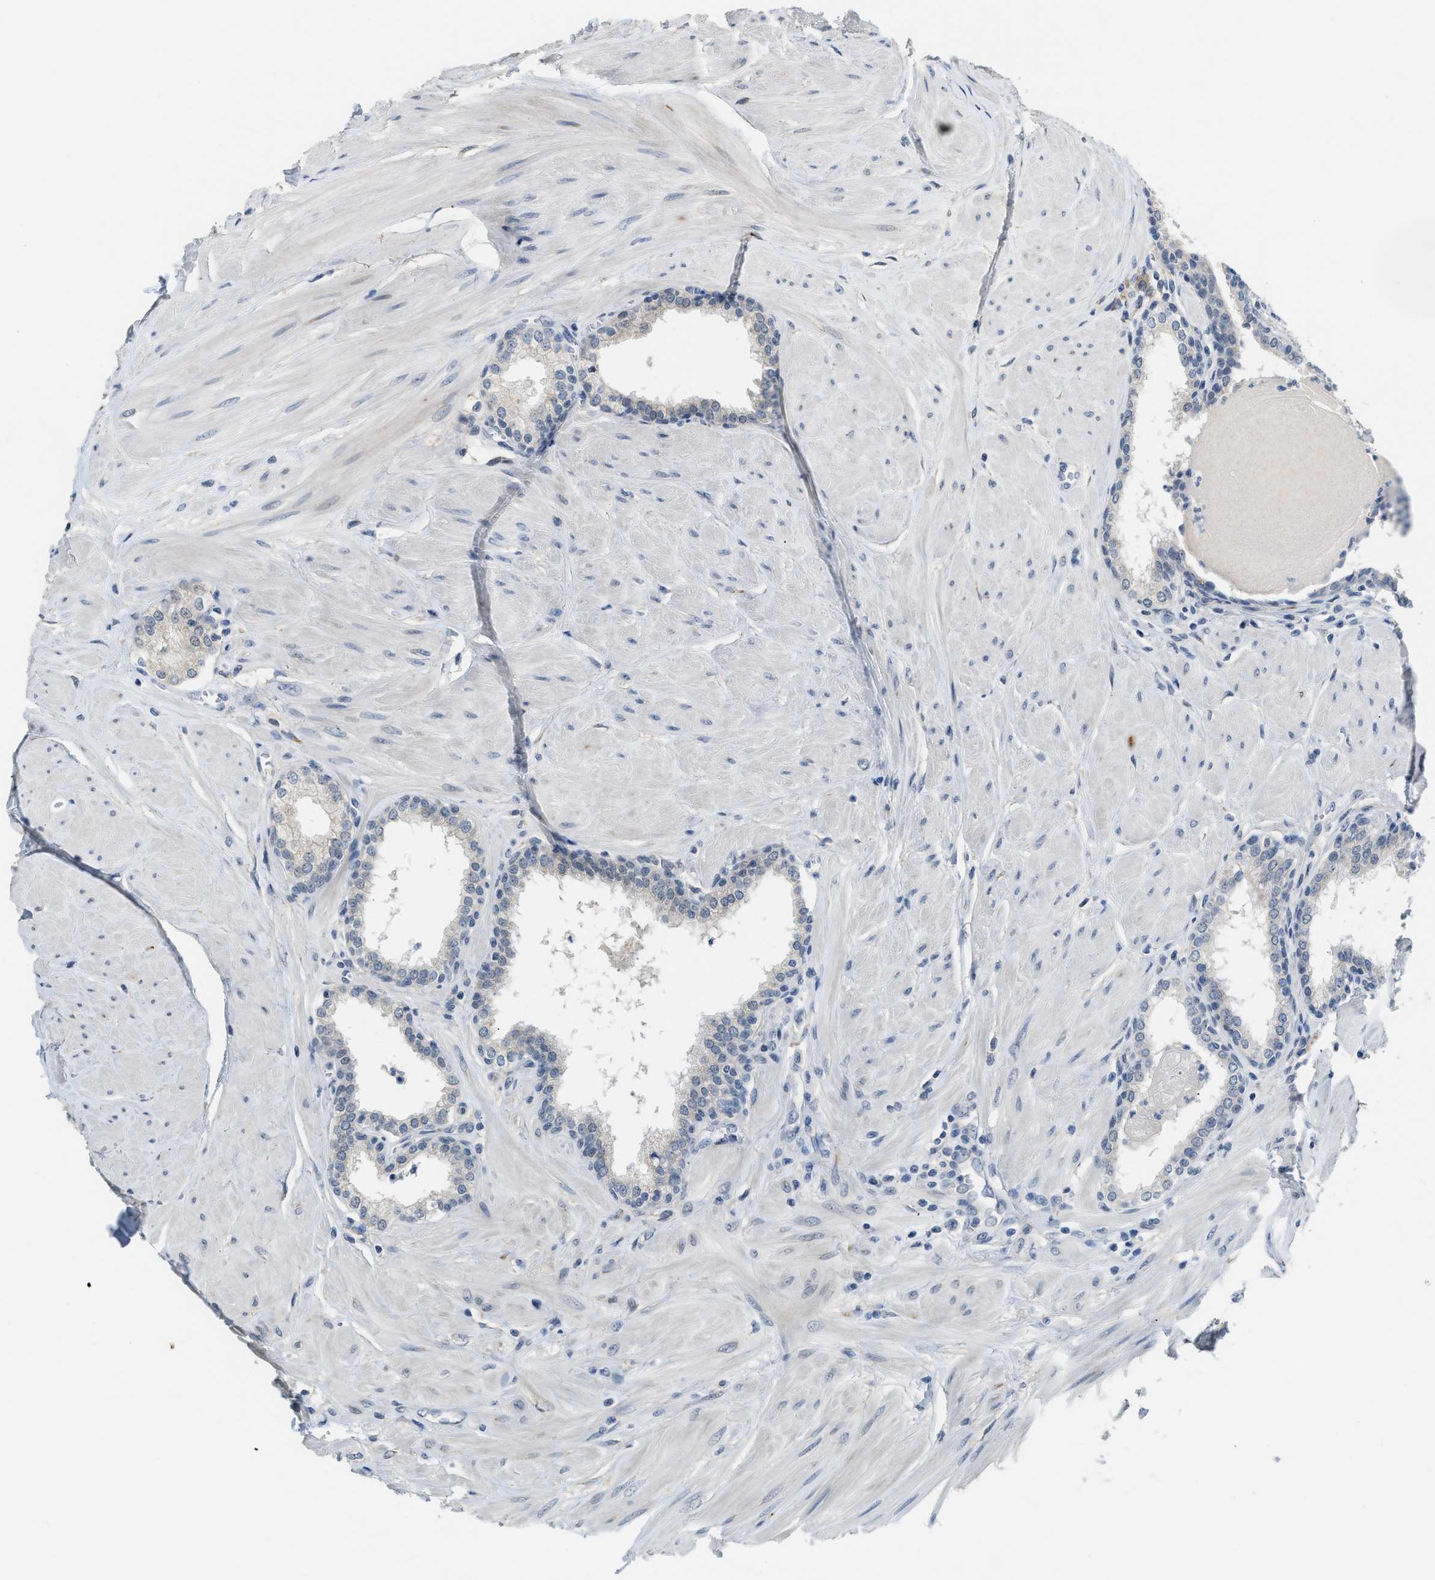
{"staining": {"intensity": "negative", "quantity": "none", "location": "none"}, "tissue": "prostate", "cell_type": "Glandular cells", "image_type": "normal", "snomed": [{"axis": "morphology", "description": "Normal tissue, NOS"}, {"axis": "topography", "description": "Prostate"}], "caption": "IHC photomicrograph of normal prostate: human prostate stained with DAB shows no significant protein positivity in glandular cells.", "gene": "TMEM154", "patient": {"sex": "male", "age": 51}}